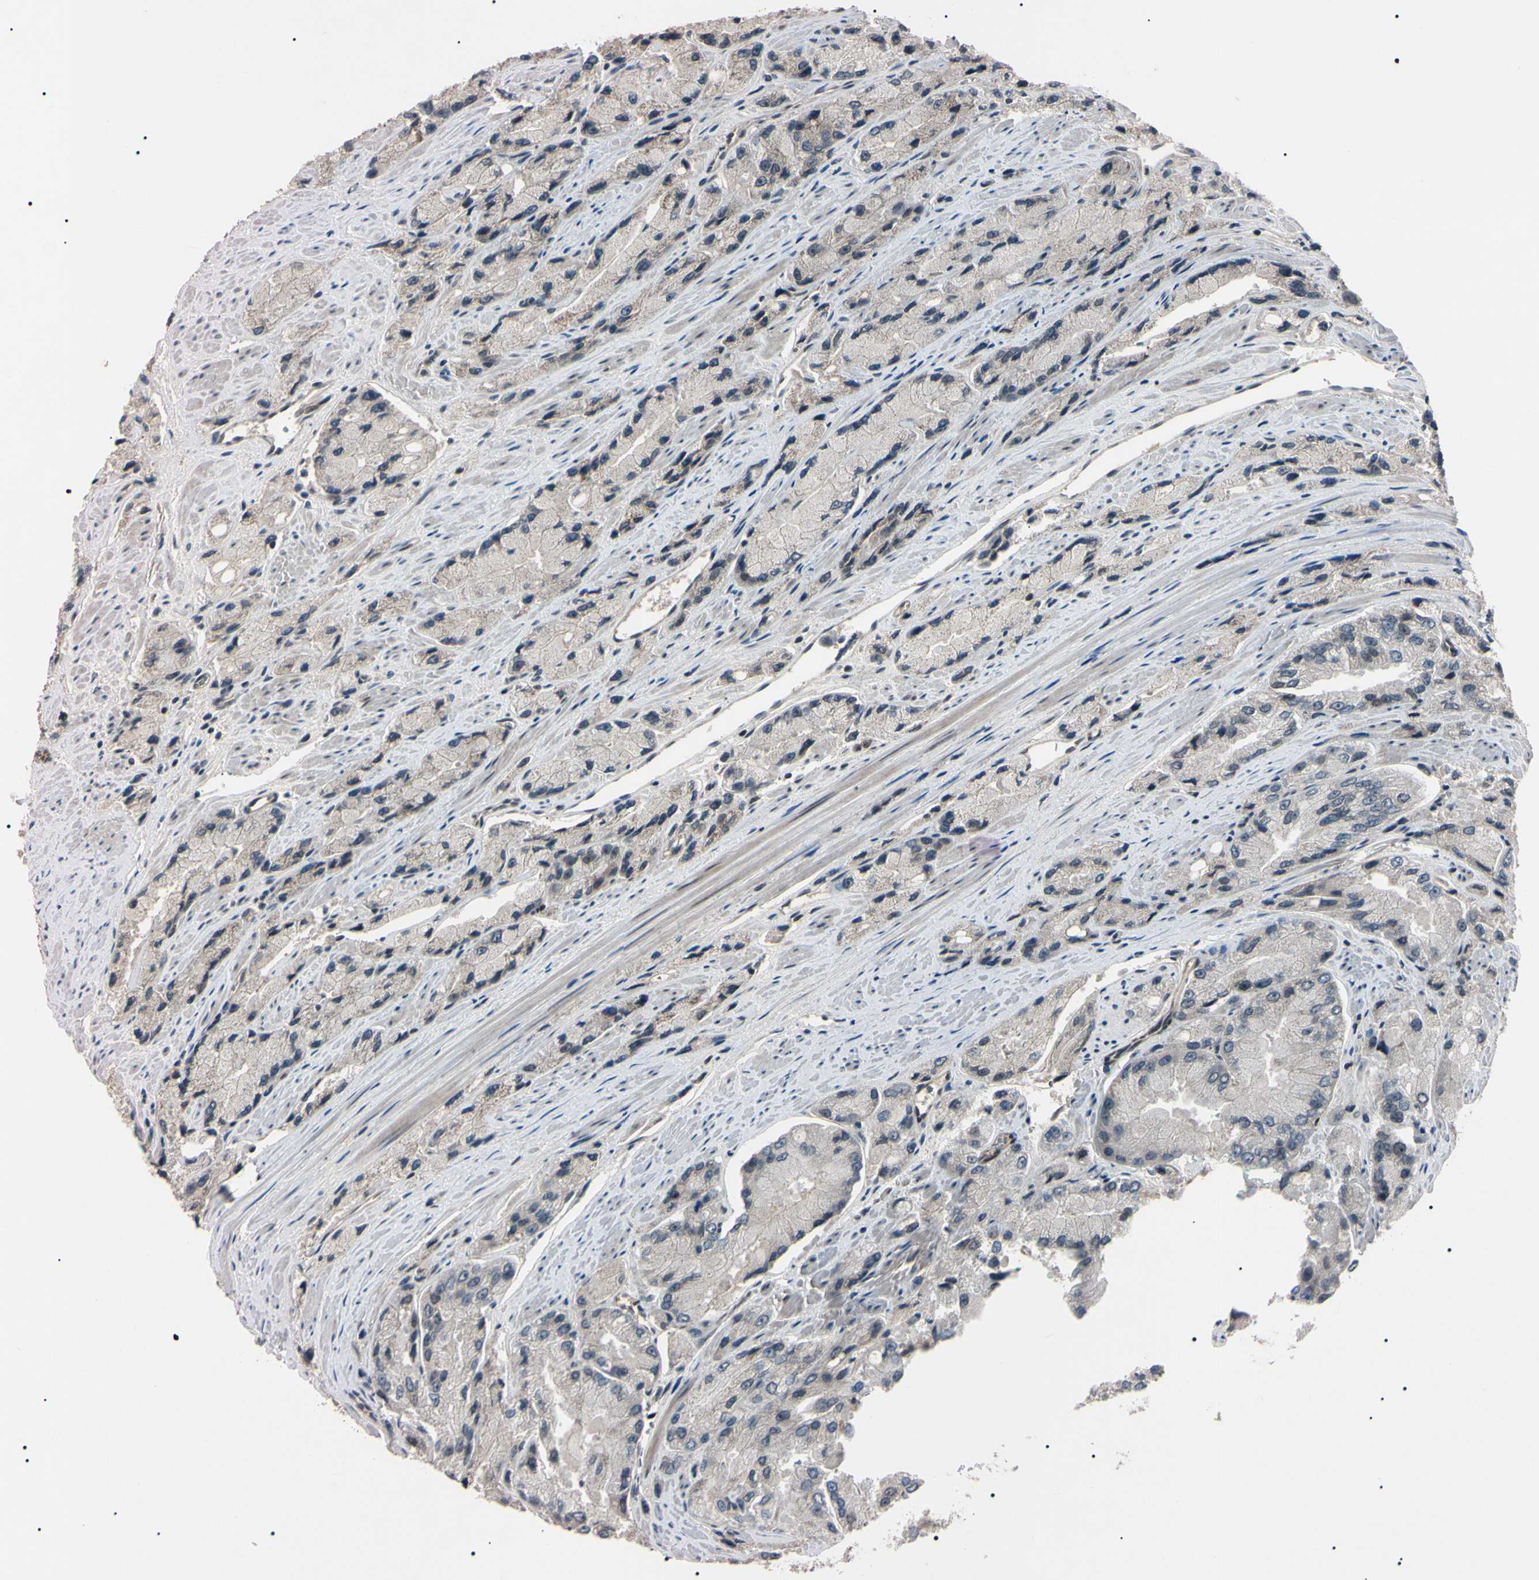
{"staining": {"intensity": "negative", "quantity": "none", "location": "none"}, "tissue": "prostate cancer", "cell_type": "Tumor cells", "image_type": "cancer", "snomed": [{"axis": "morphology", "description": "Adenocarcinoma, High grade"}, {"axis": "topography", "description": "Prostate"}], "caption": "Protein analysis of prostate adenocarcinoma (high-grade) exhibits no significant expression in tumor cells.", "gene": "YY1", "patient": {"sex": "male", "age": 58}}